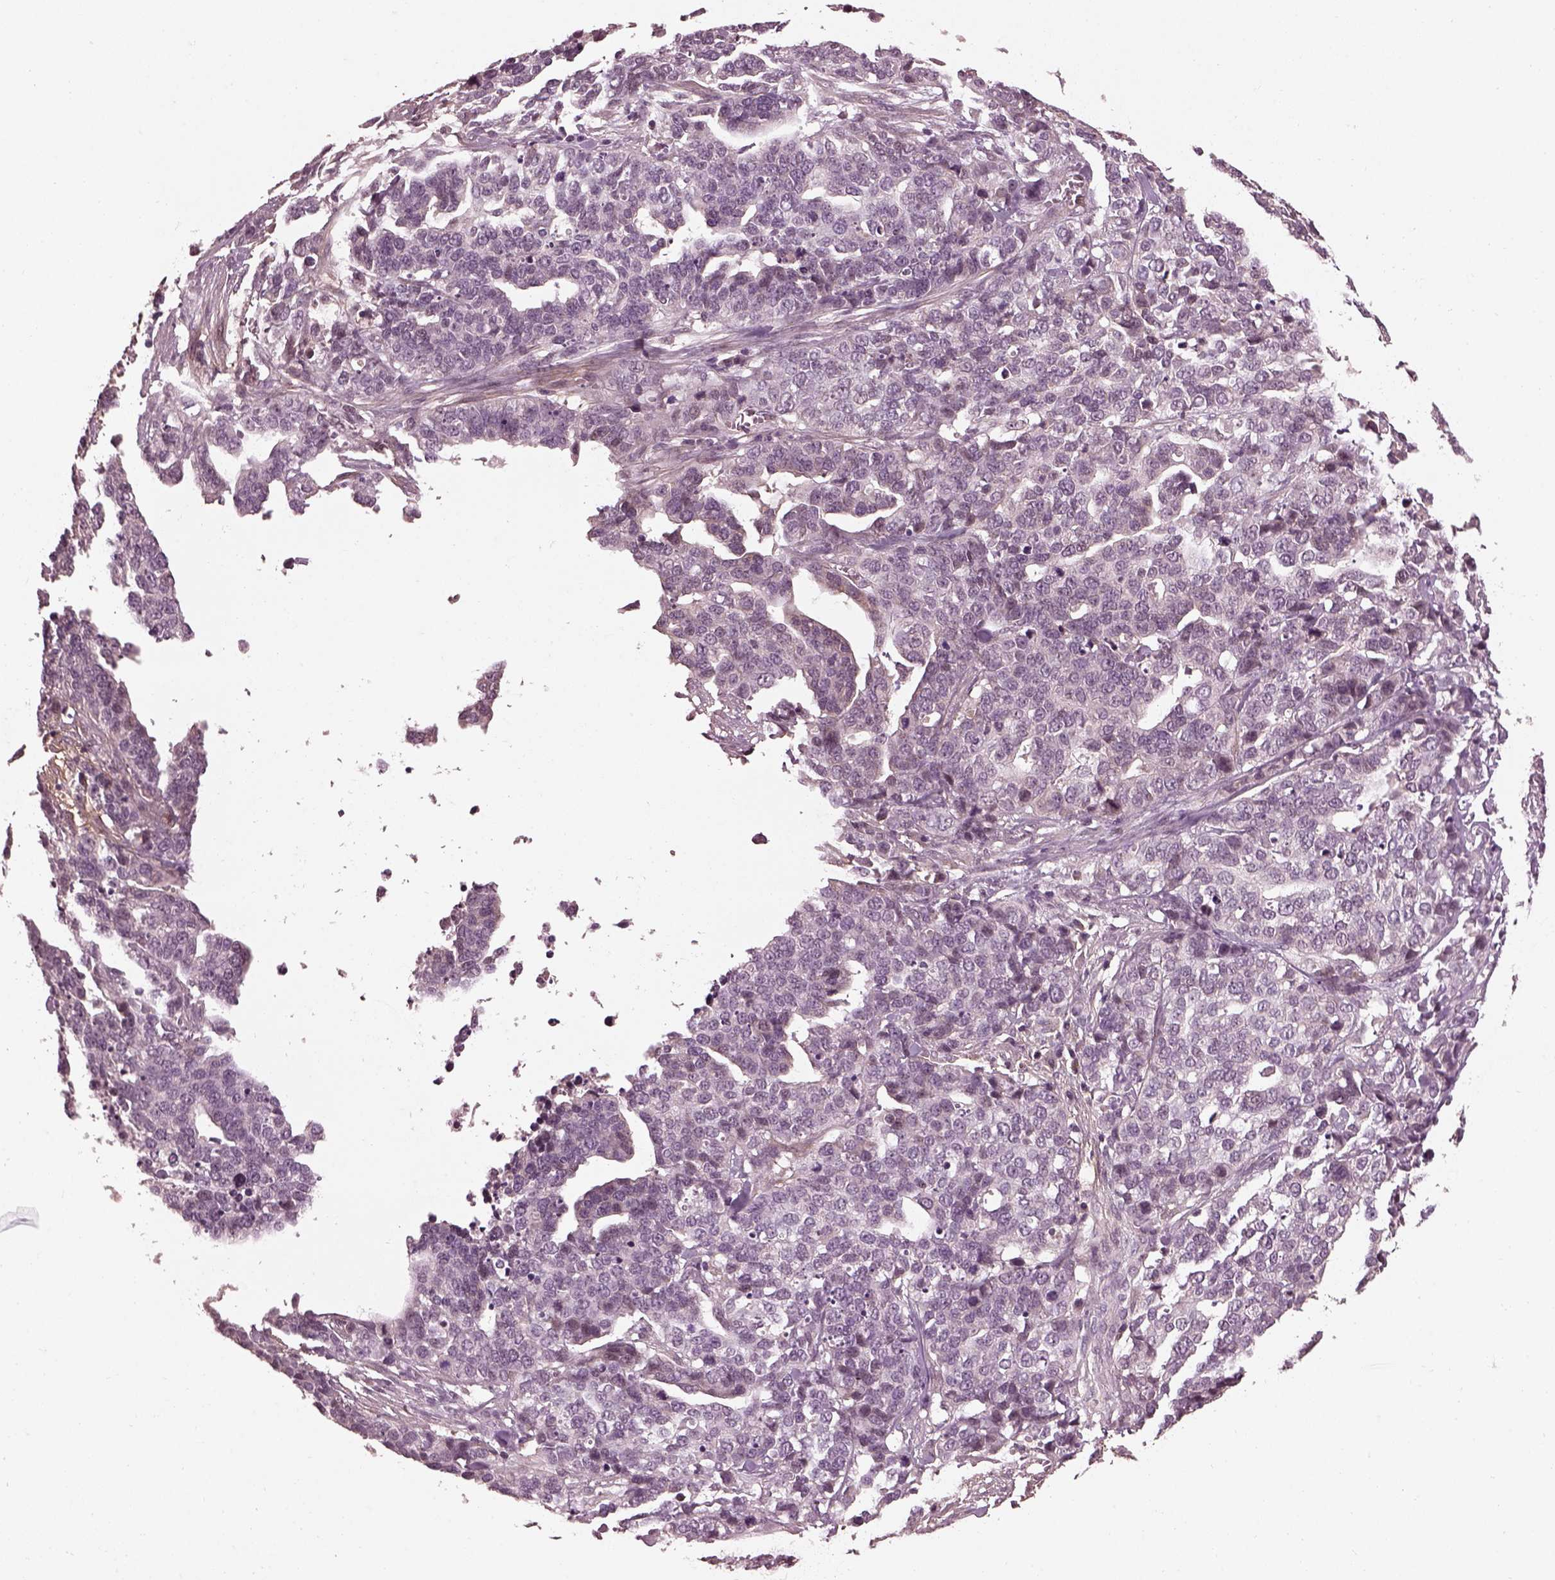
{"staining": {"intensity": "negative", "quantity": "none", "location": "none"}, "tissue": "ovarian cancer", "cell_type": "Tumor cells", "image_type": "cancer", "snomed": [{"axis": "morphology", "description": "Carcinoma, endometroid"}, {"axis": "topography", "description": "Ovary"}], "caption": "Endometroid carcinoma (ovarian) was stained to show a protein in brown. There is no significant positivity in tumor cells.", "gene": "EFEMP1", "patient": {"sex": "female", "age": 65}}